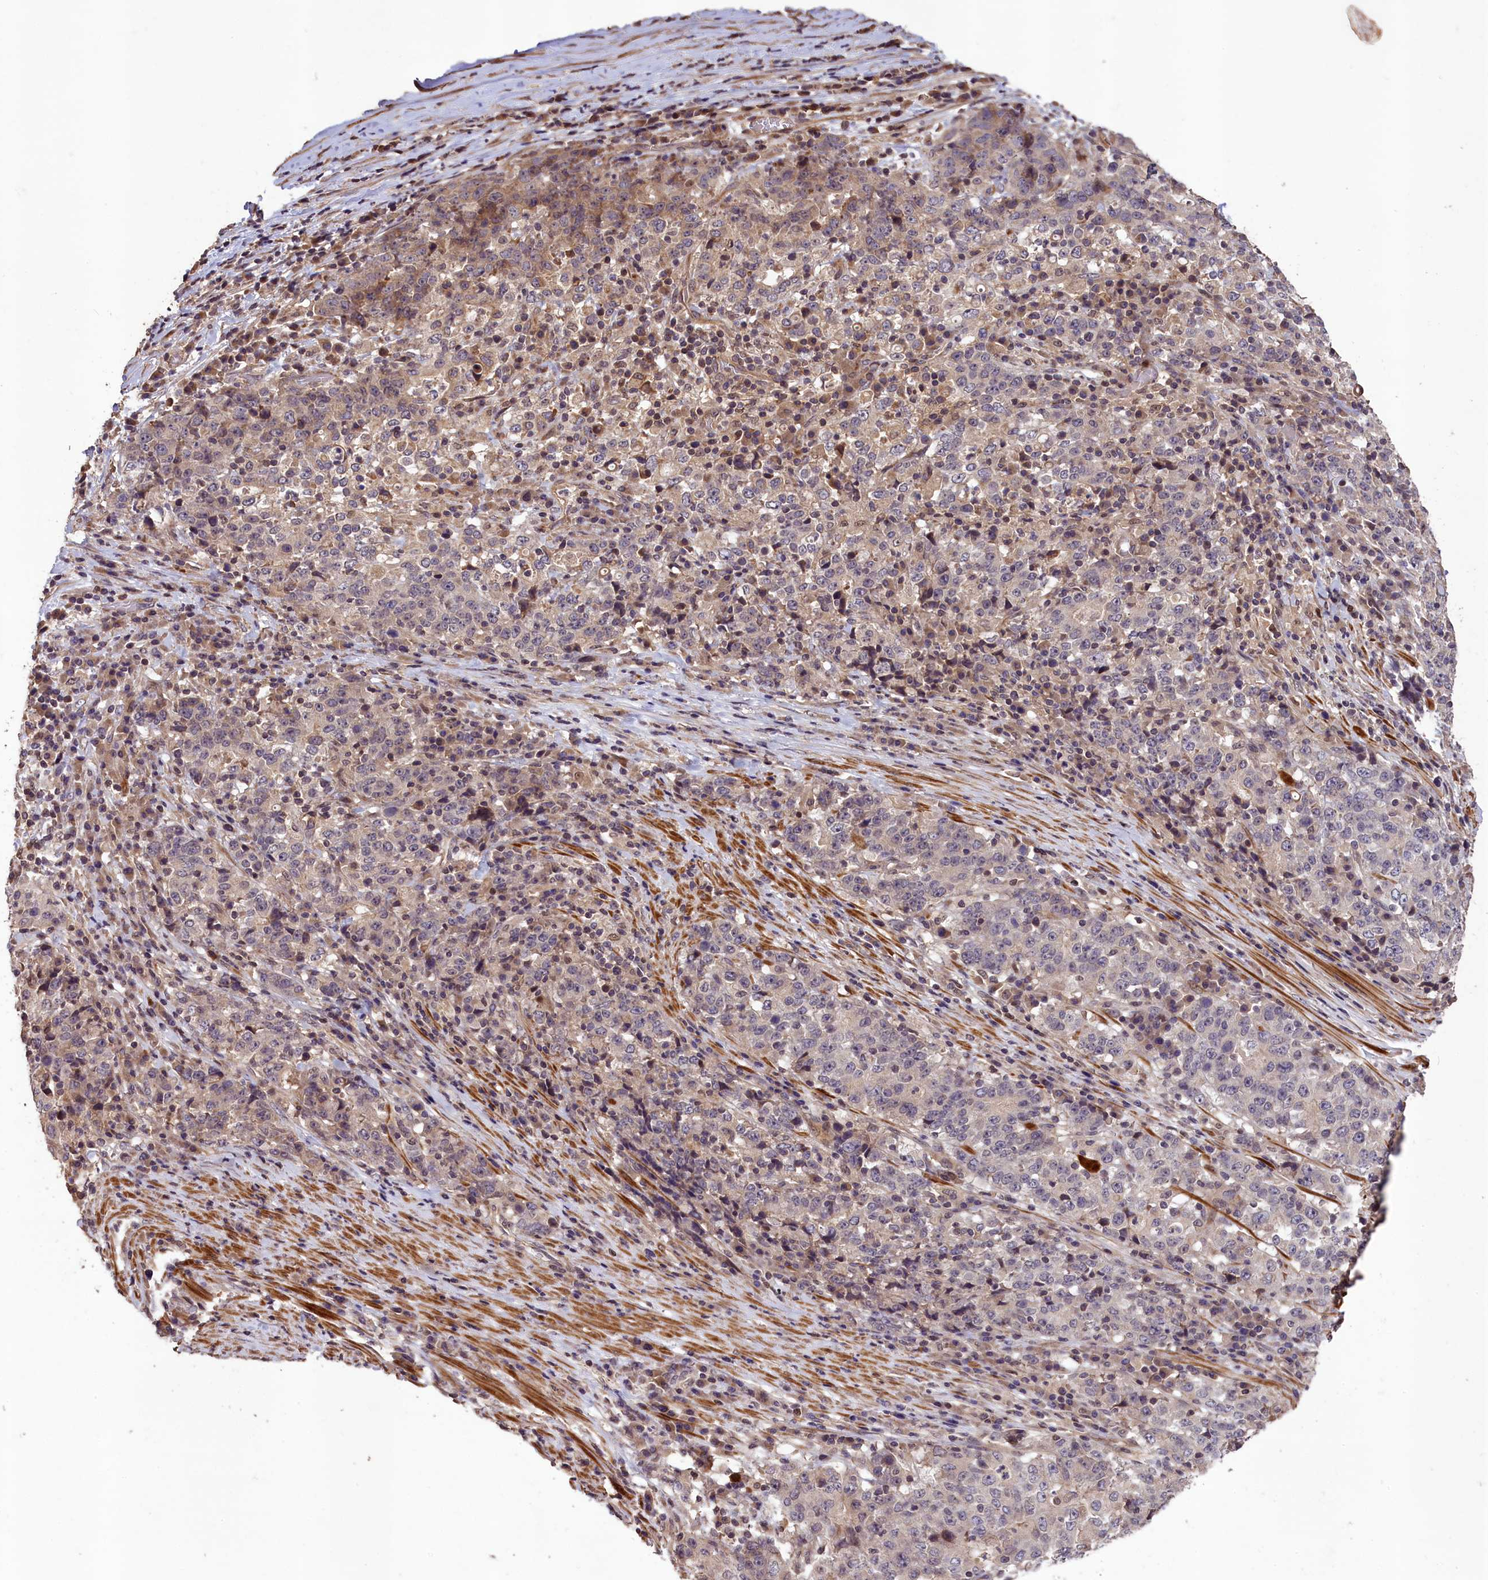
{"staining": {"intensity": "weak", "quantity": "<25%", "location": "cytoplasmic/membranous"}, "tissue": "stomach cancer", "cell_type": "Tumor cells", "image_type": "cancer", "snomed": [{"axis": "morphology", "description": "Adenocarcinoma, NOS"}, {"axis": "topography", "description": "Stomach"}], "caption": "This is a photomicrograph of immunohistochemistry (IHC) staining of stomach cancer (adenocarcinoma), which shows no expression in tumor cells. (Brightfield microscopy of DAB immunohistochemistry at high magnification).", "gene": "DNAJB9", "patient": {"sex": "male", "age": 59}}